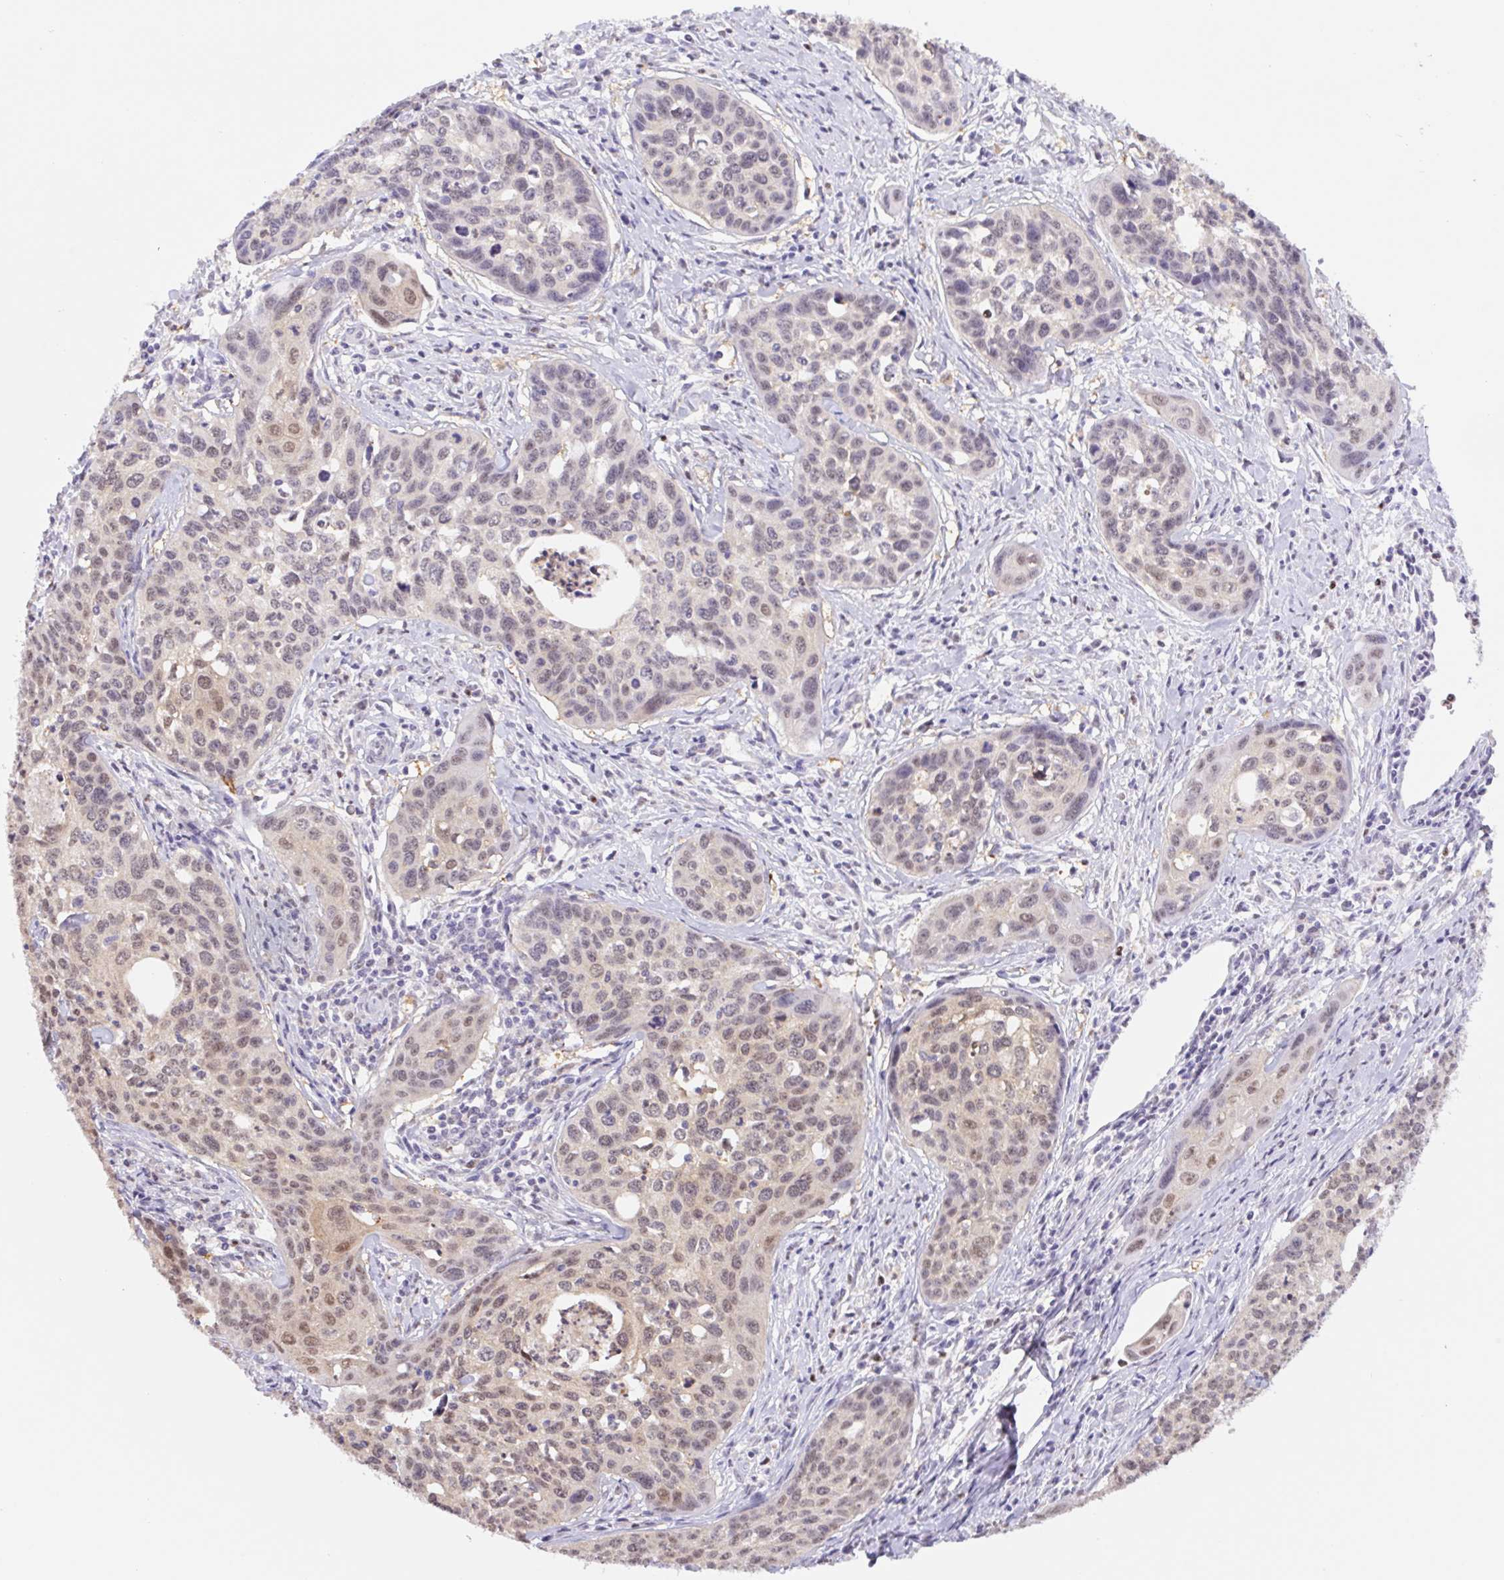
{"staining": {"intensity": "weak", "quantity": "<25%", "location": "nuclear"}, "tissue": "cervical cancer", "cell_type": "Tumor cells", "image_type": "cancer", "snomed": [{"axis": "morphology", "description": "Squamous cell carcinoma, NOS"}, {"axis": "topography", "description": "Cervix"}], "caption": "IHC histopathology image of cervical cancer stained for a protein (brown), which displays no positivity in tumor cells.", "gene": "L3MBTL4", "patient": {"sex": "female", "age": 31}}